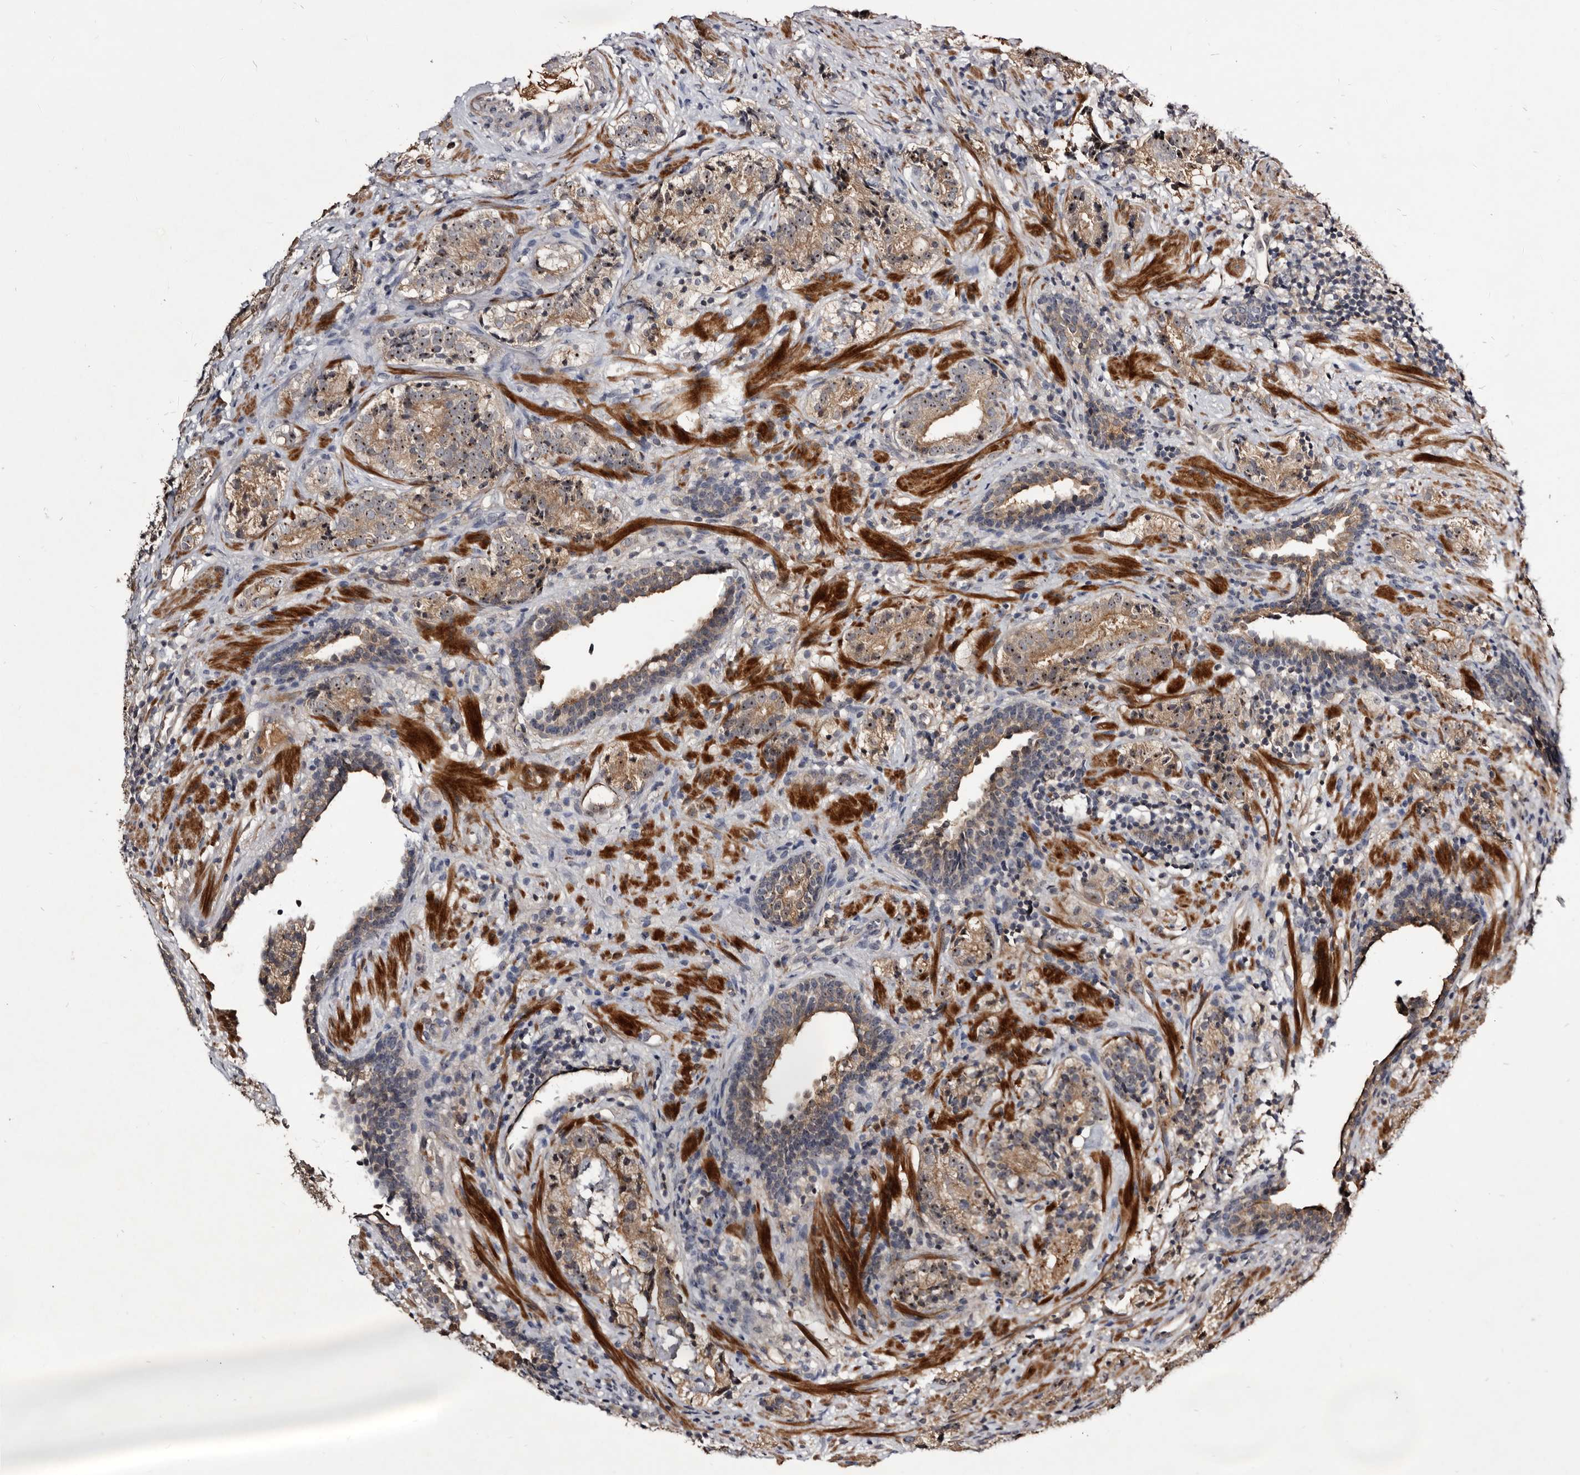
{"staining": {"intensity": "moderate", "quantity": "25%-75%", "location": "cytoplasmic/membranous,nuclear"}, "tissue": "prostate cancer", "cell_type": "Tumor cells", "image_type": "cancer", "snomed": [{"axis": "morphology", "description": "Adenocarcinoma, High grade"}, {"axis": "topography", "description": "Prostate"}], "caption": "This photomicrograph displays IHC staining of human prostate cancer (adenocarcinoma (high-grade)), with medium moderate cytoplasmic/membranous and nuclear expression in approximately 25%-75% of tumor cells.", "gene": "TTC39A", "patient": {"sex": "male", "age": 56}}